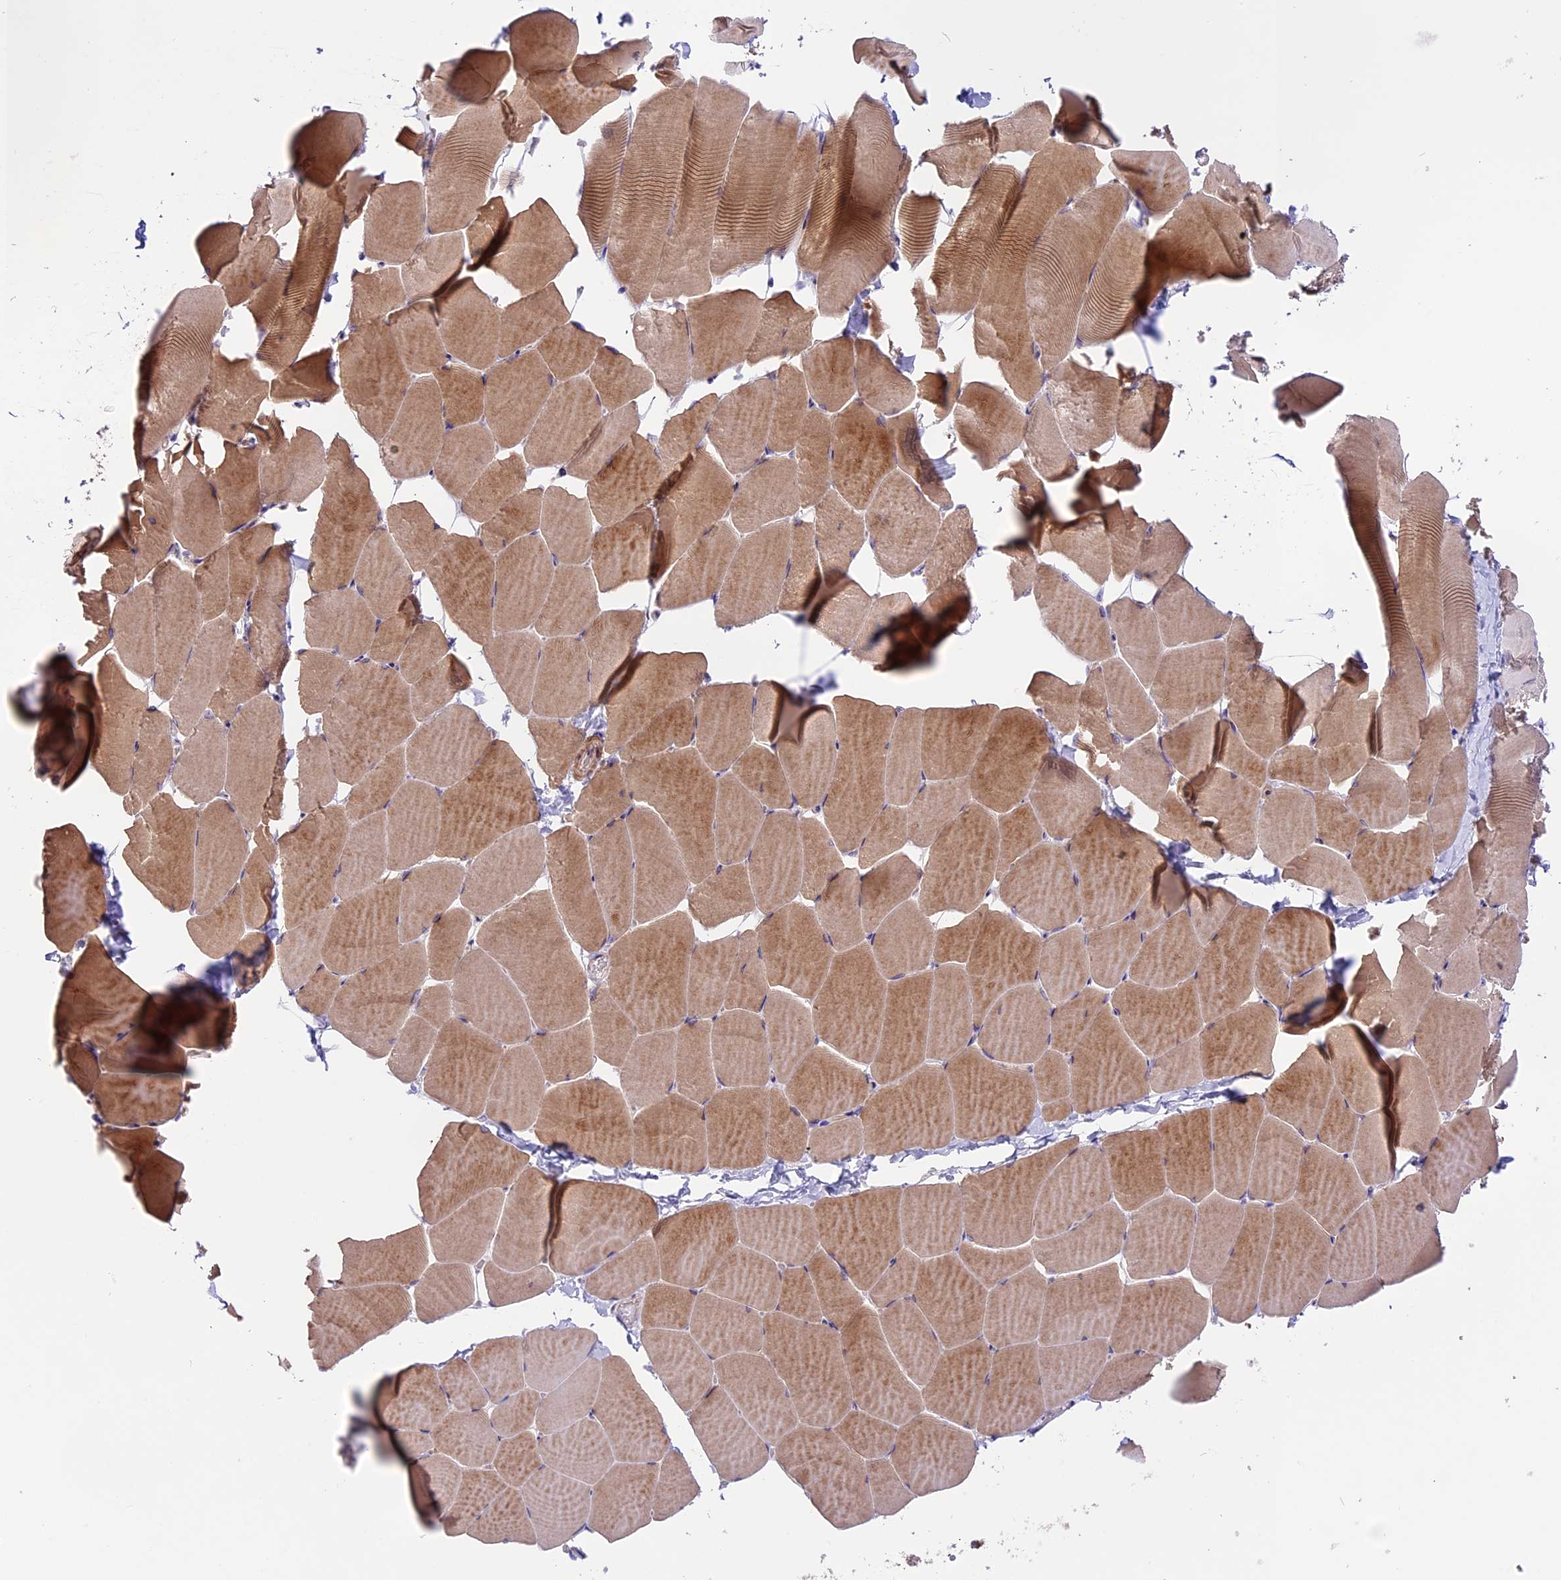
{"staining": {"intensity": "moderate", "quantity": ">75%", "location": "cytoplasmic/membranous"}, "tissue": "skeletal muscle", "cell_type": "Myocytes", "image_type": "normal", "snomed": [{"axis": "morphology", "description": "Normal tissue, NOS"}, {"axis": "topography", "description": "Skeletal muscle"}], "caption": "An image showing moderate cytoplasmic/membranous expression in about >75% of myocytes in unremarkable skeletal muscle, as visualized by brown immunohistochemical staining.", "gene": "COG8", "patient": {"sex": "male", "age": 25}}